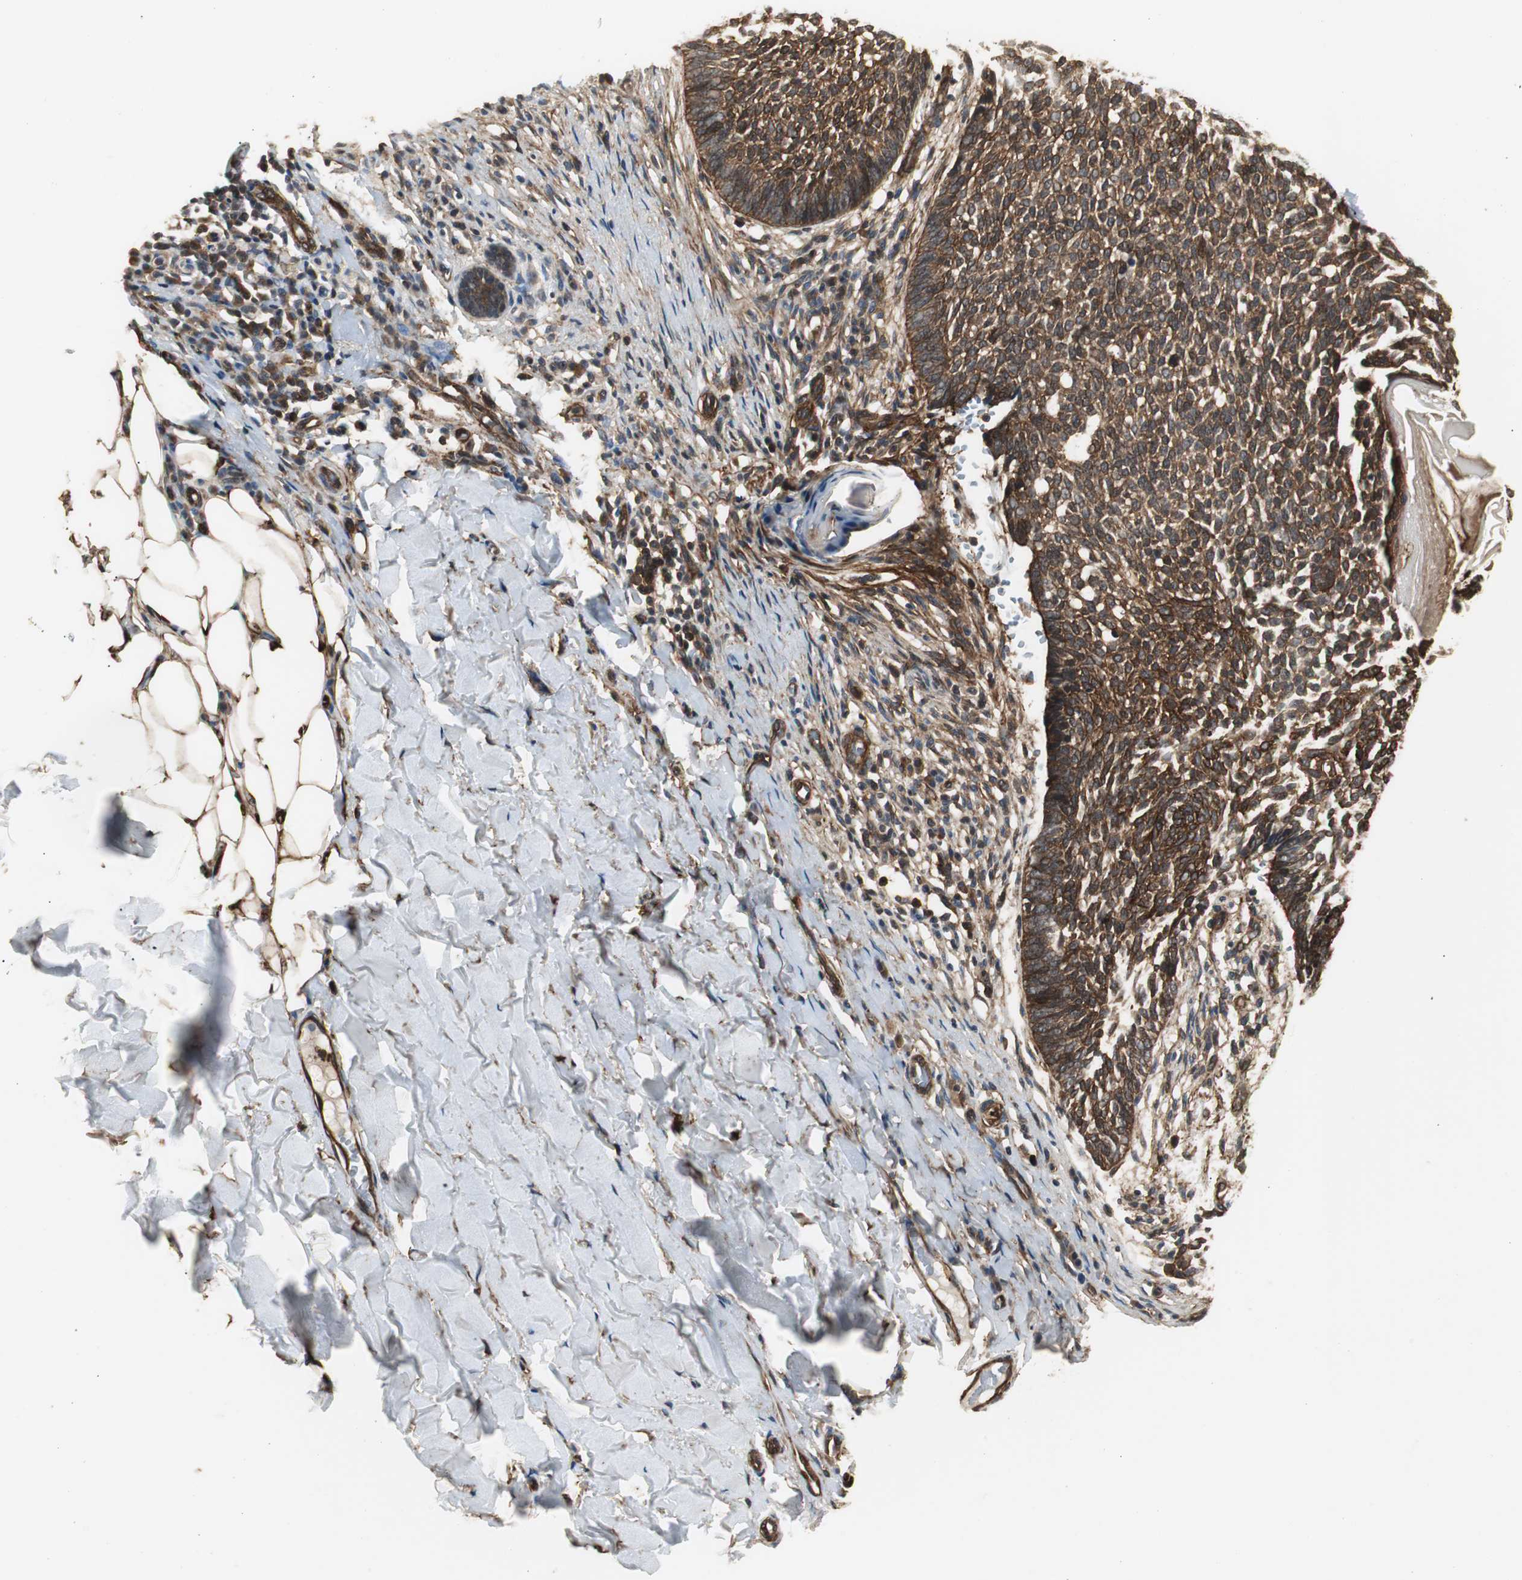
{"staining": {"intensity": "strong", "quantity": ">75%", "location": "cytoplasmic/membranous"}, "tissue": "skin cancer", "cell_type": "Tumor cells", "image_type": "cancer", "snomed": [{"axis": "morphology", "description": "Normal tissue, NOS"}, {"axis": "morphology", "description": "Basal cell carcinoma"}, {"axis": "topography", "description": "Skin"}], "caption": "DAB (3,3'-diaminobenzidine) immunohistochemical staining of human skin basal cell carcinoma reveals strong cytoplasmic/membranous protein positivity in approximately >75% of tumor cells.", "gene": "PTPN11", "patient": {"sex": "male", "age": 87}}